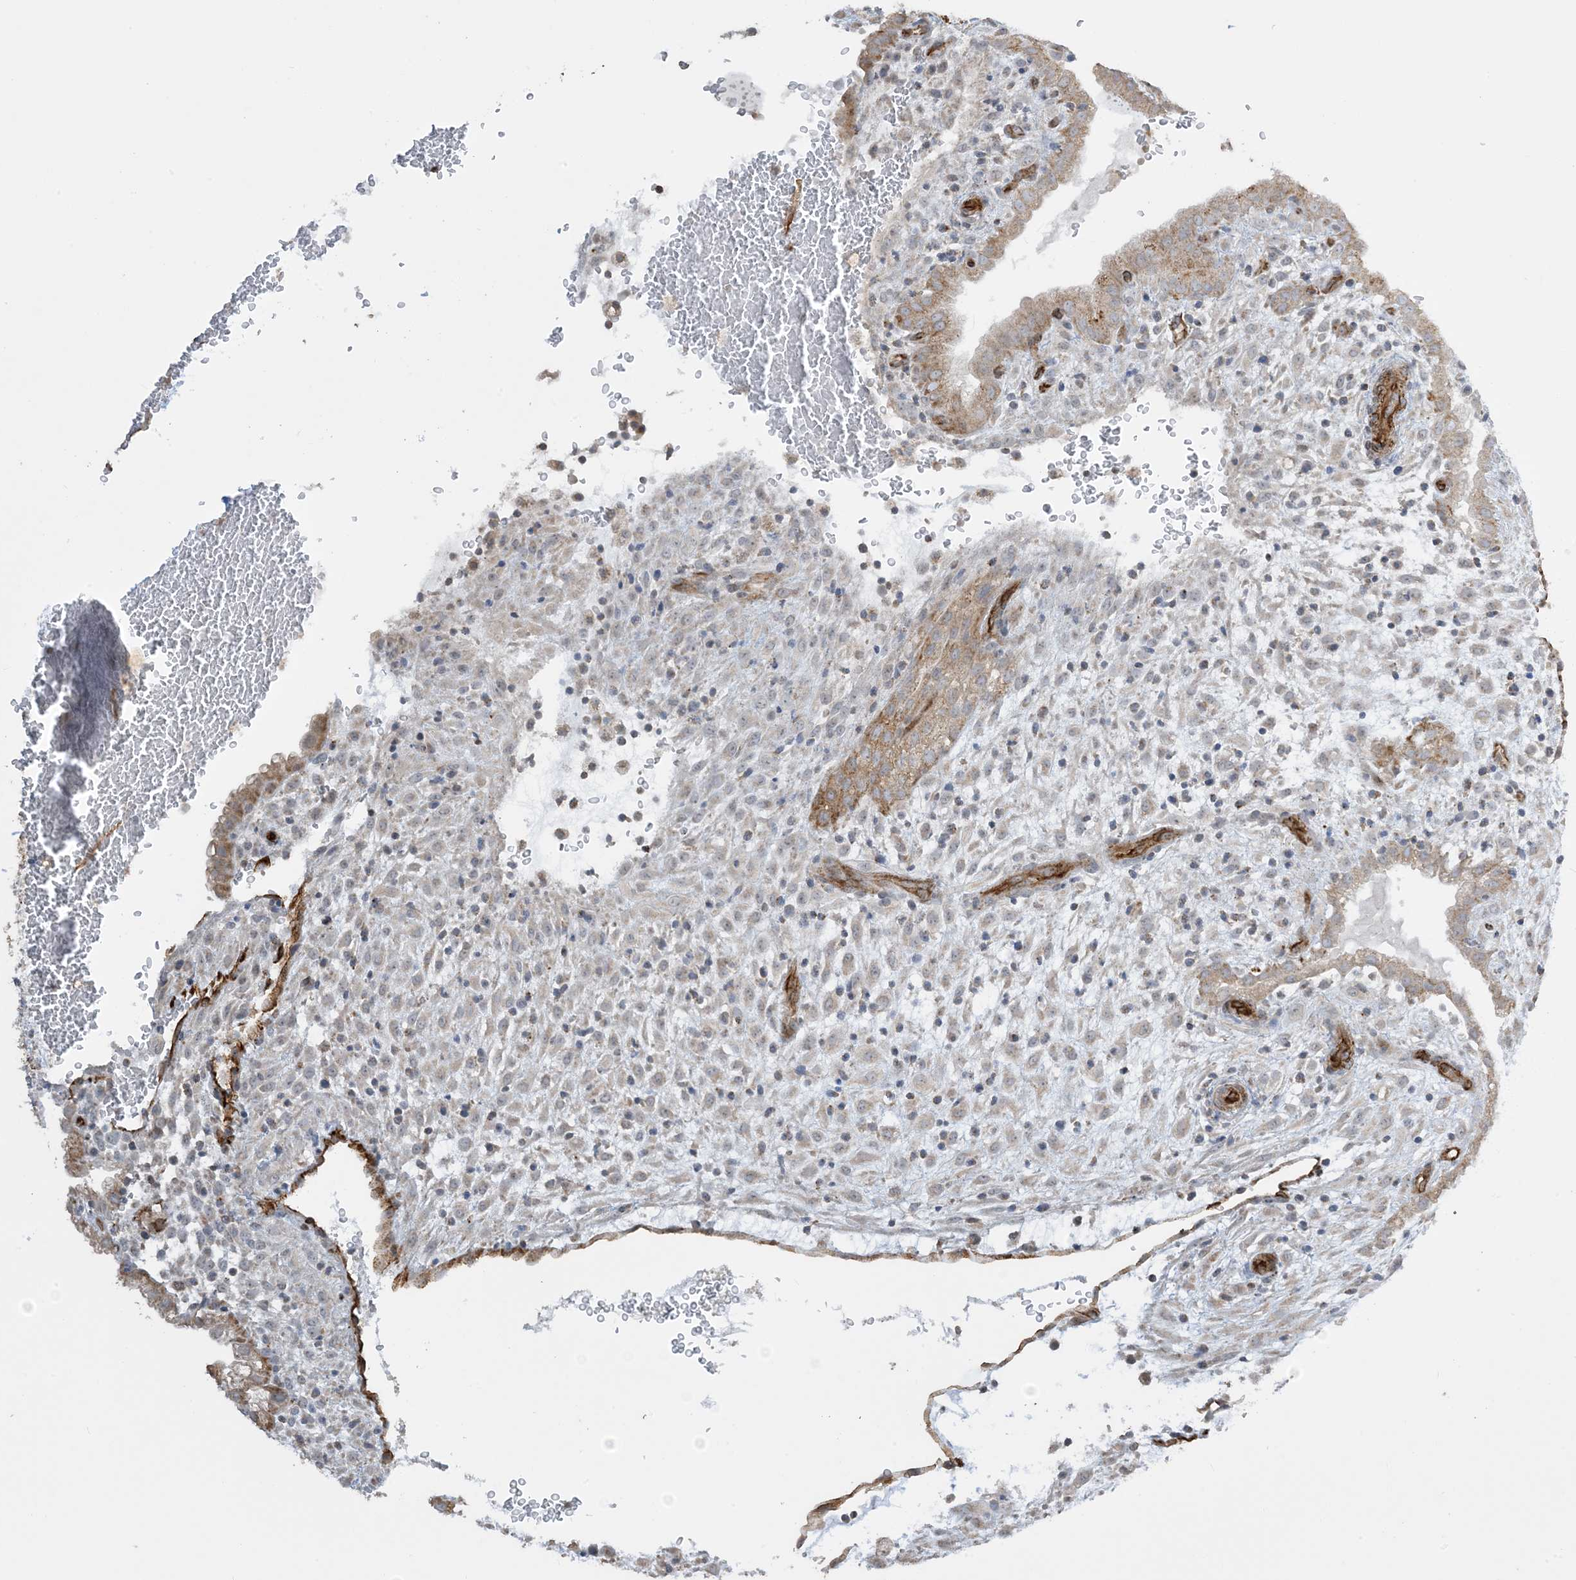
{"staining": {"intensity": "moderate", "quantity": ">75%", "location": "cytoplasmic/membranous"}, "tissue": "placenta", "cell_type": "Decidual cells", "image_type": "normal", "snomed": [{"axis": "morphology", "description": "Normal tissue, NOS"}, {"axis": "topography", "description": "Placenta"}], "caption": "Protein staining of normal placenta reveals moderate cytoplasmic/membranous staining in approximately >75% of decidual cells.", "gene": "AGA", "patient": {"sex": "female", "age": 35}}